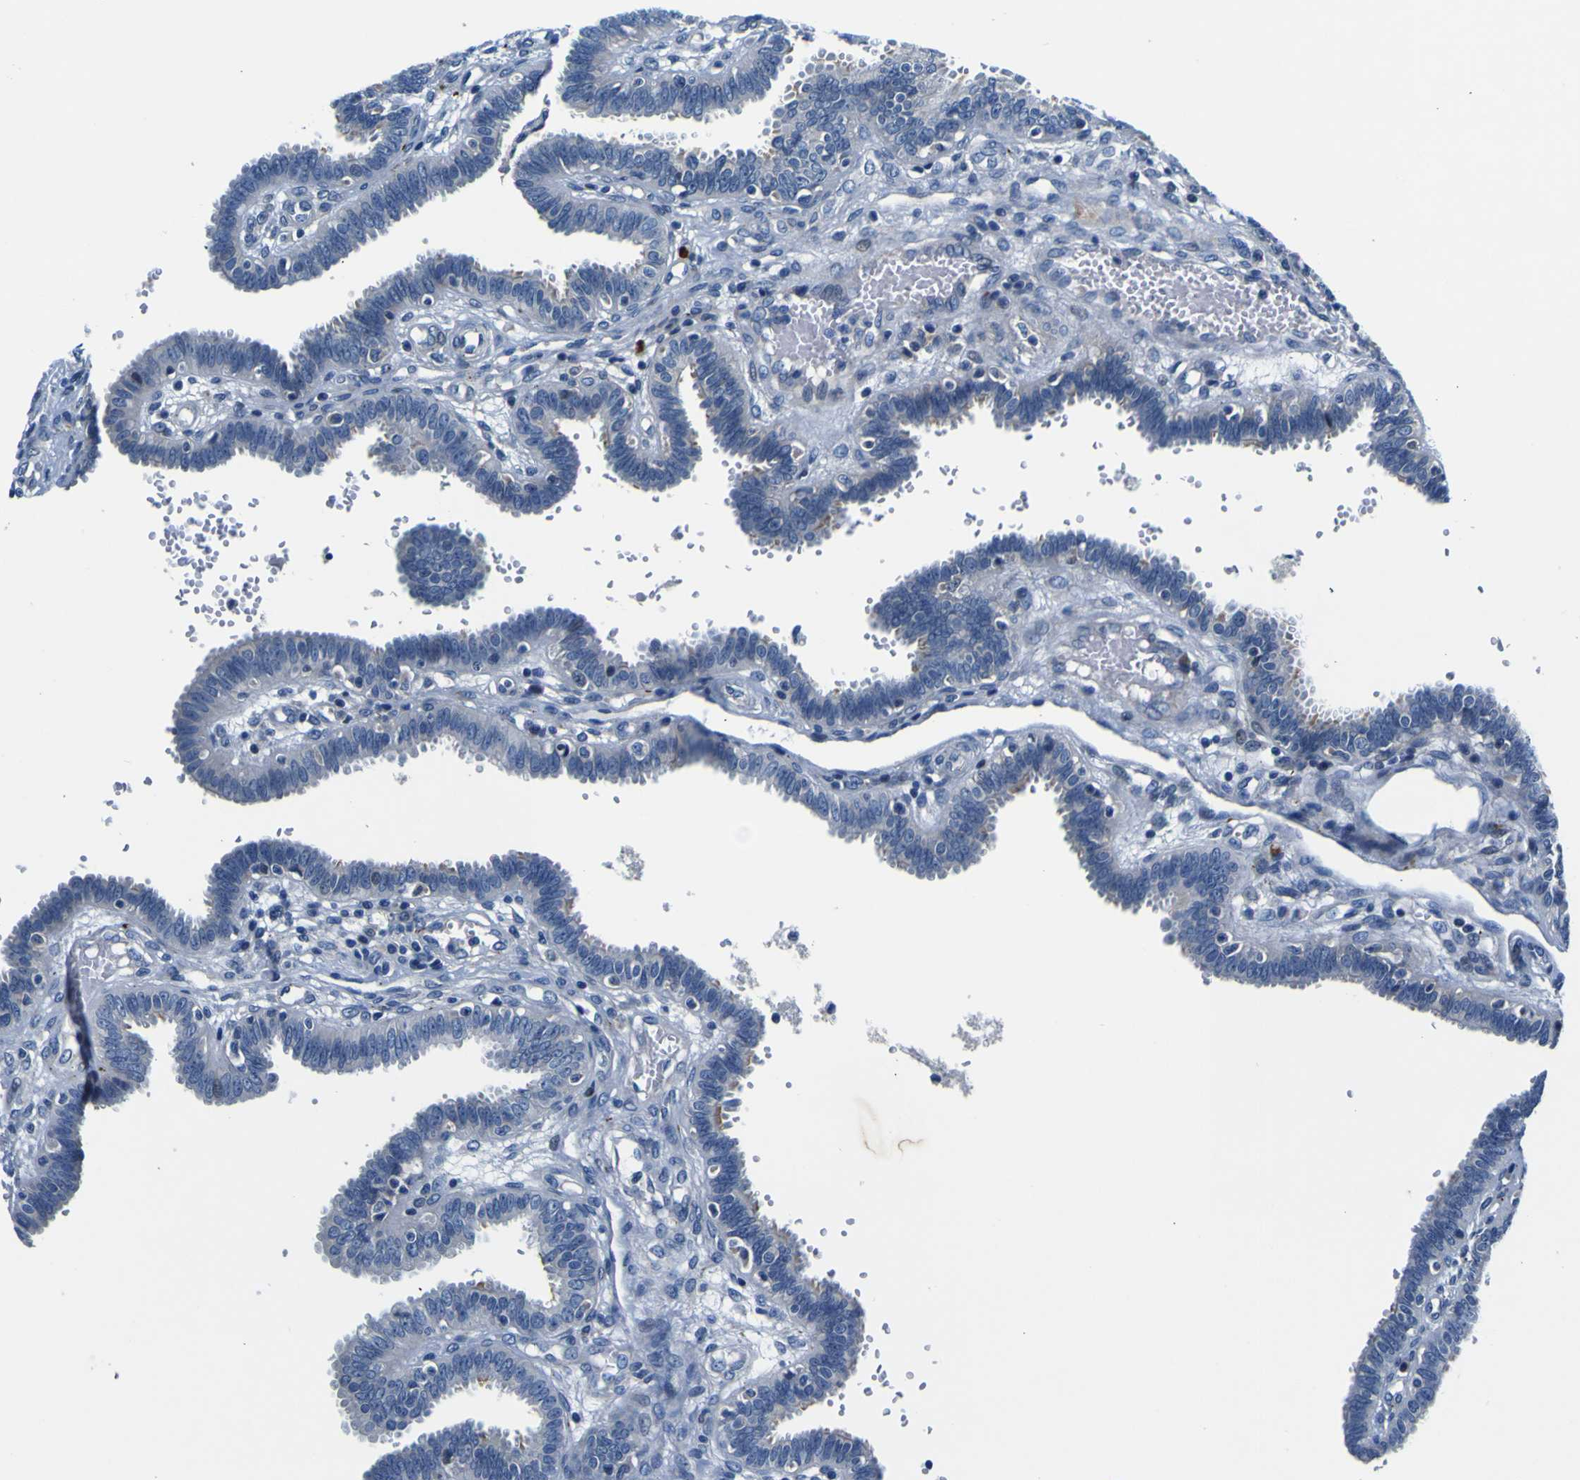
{"staining": {"intensity": "weak", "quantity": "25%-75%", "location": "cytoplasmic/membranous"}, "tissue": "fallopian tube", "cell_type": "Glandular cells", "image_type": "normal", "snomed": [{"axis": "morphology", "description": "Normal tissue, NOS"}, {"axis": "topography", "description": "Fallopian tube"}], "caption": "About 25%-75% of glandular cells in normal human fallopian tube show weak cytoplasmic/membranous protein positivity as visualized by brown immunohistochemical staining.", "gene": "AGAP3", "patient": {"sex": "female", "age": 32}}